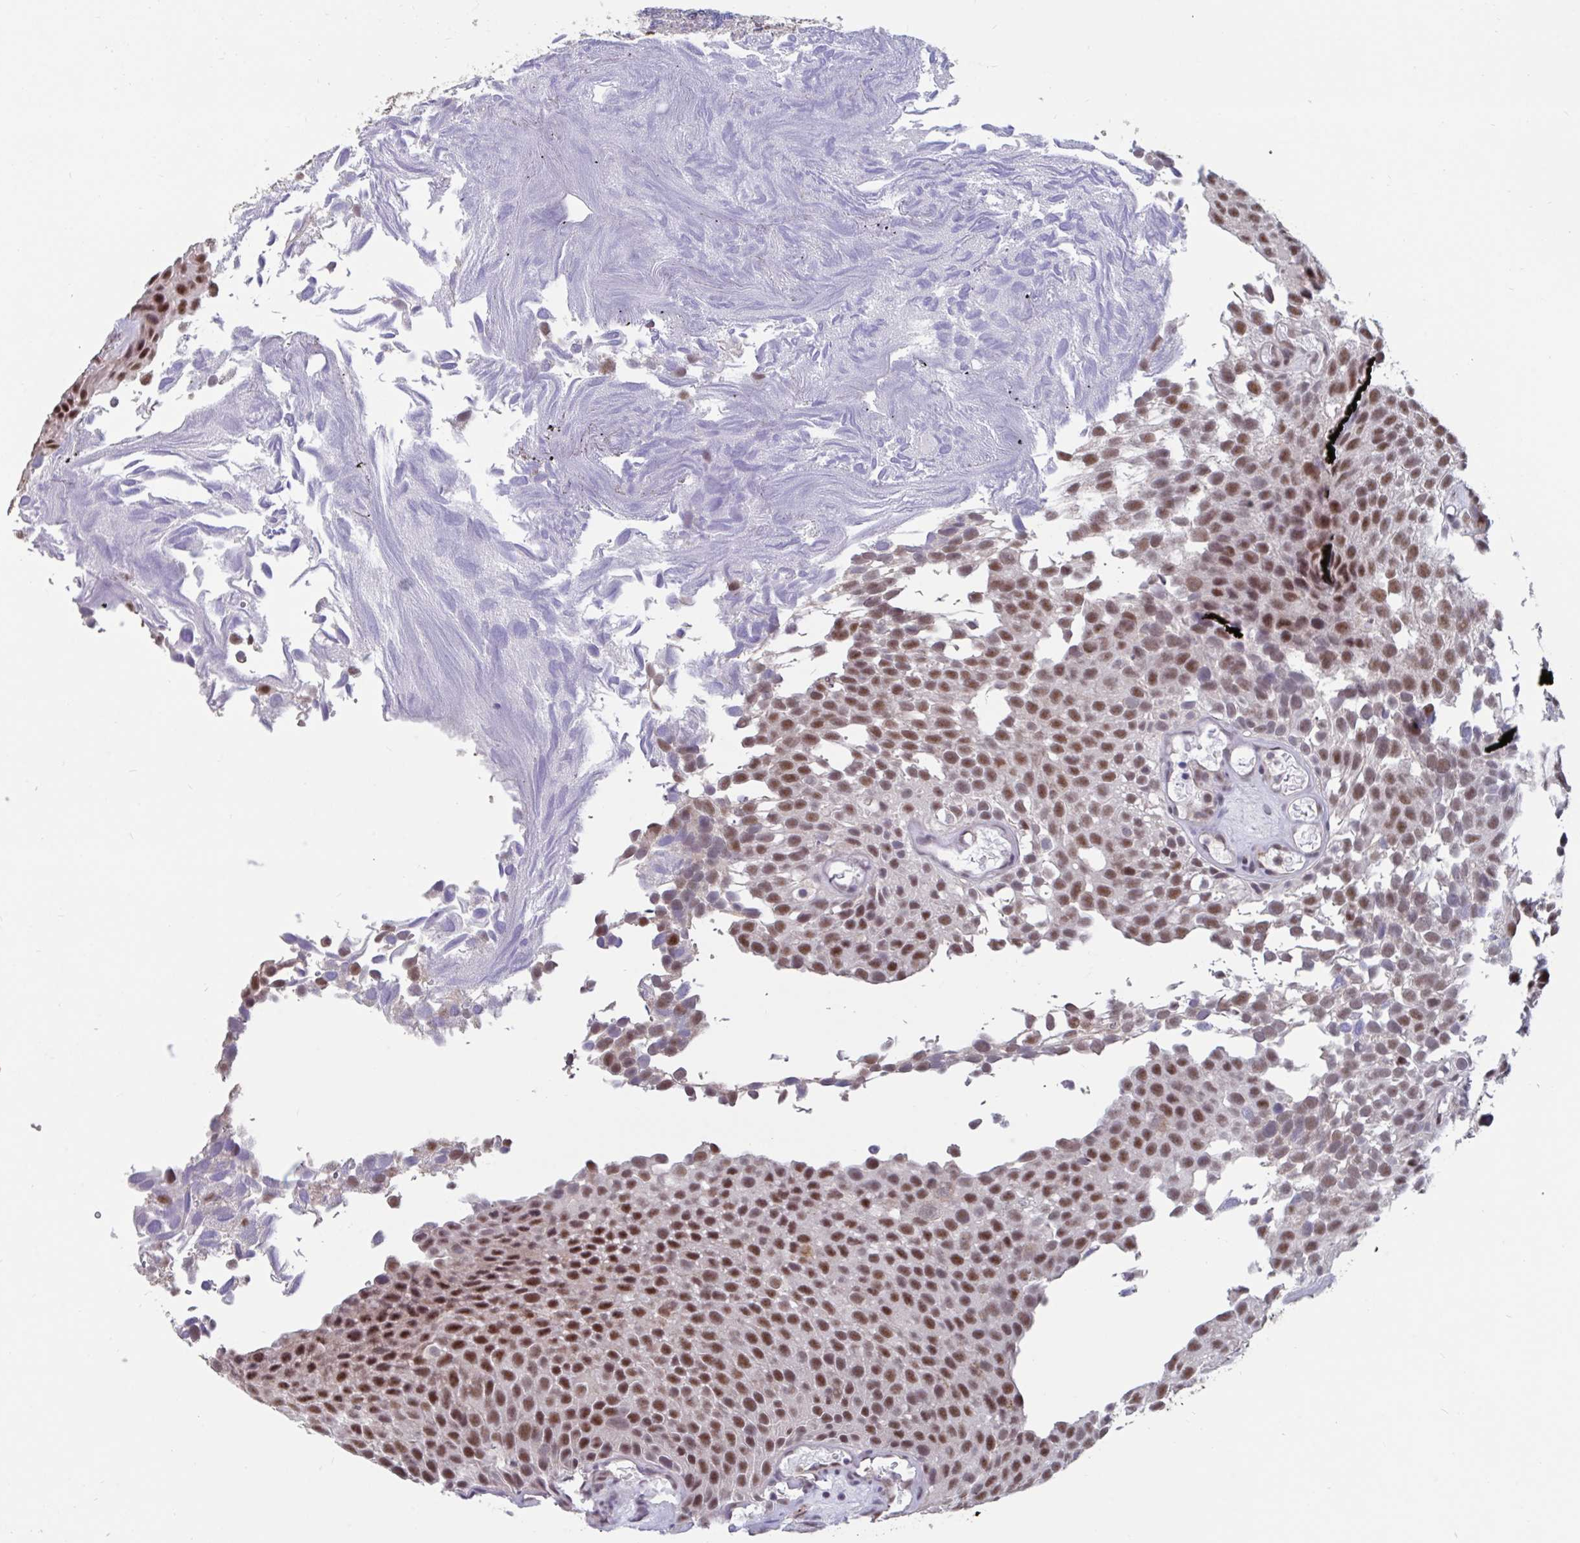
{"staining": {"intensity": "moderate", "quantity": ">75%", "location": "nuclear"}, "tissue": "urothelial cancer", "cell_type": "Tumor cells", "image_type": "cancer", "snomed": [{"axis": "morphology", "description": "Urothelial carcinoma, Low grade"}, {"axis": "topography", "description": "Urinary bladder"}], "caption": "Low-grade urothelial carcinoma stained for a protein (brown) displays moderate nuclear positive expression in approximately >75% of tumor cells.", "gene": "DDX39A", "patient": {"sex": "male", "age": 89}}